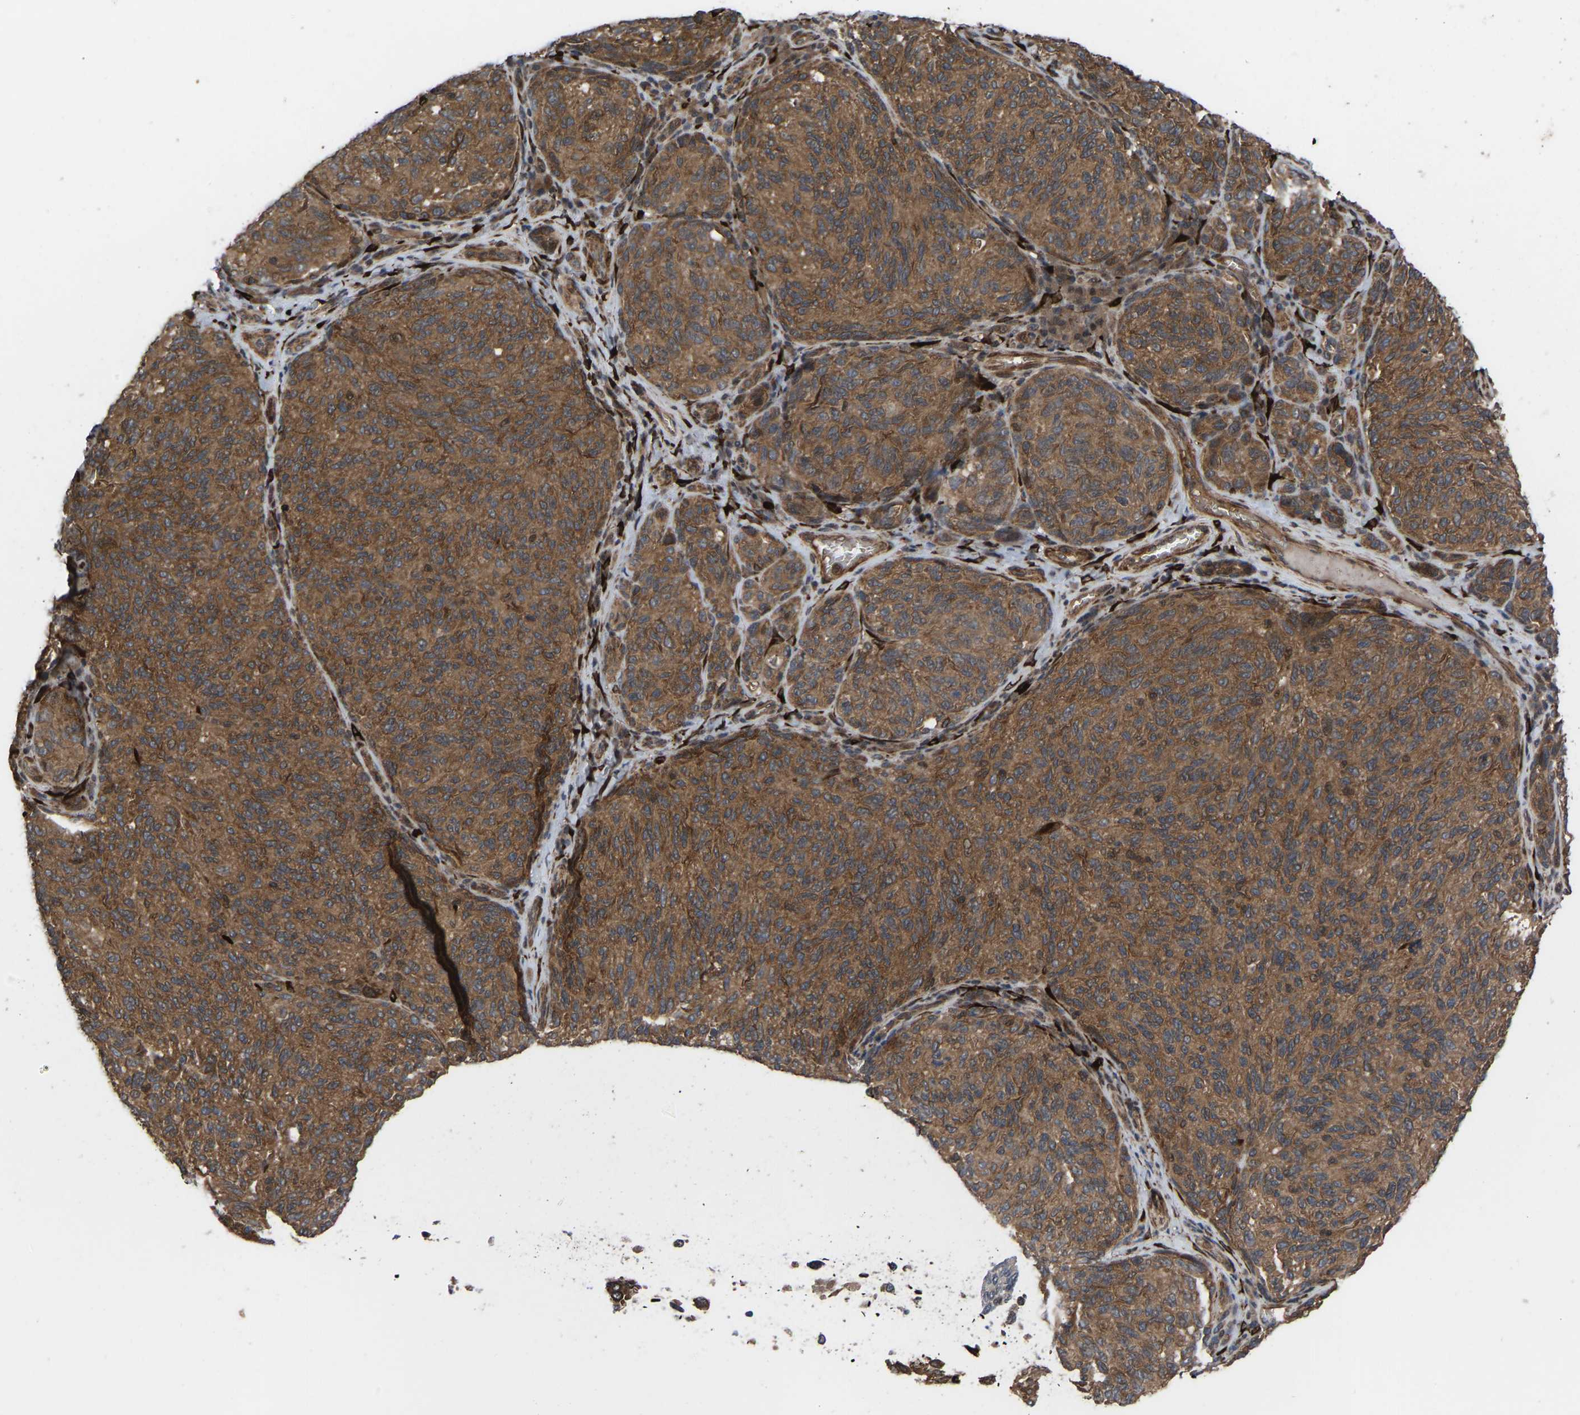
{"staining": {"intensity": "moderate", "quantity": ">75%", "location": "cytoplasmic/membranous"}, "tissue": "melanoma", "cell_type": "Tumor cells", "image_type": "cancer", "snomed": [{"axis": "morphology", "description": "Malignant melanoma, NOS"}, {"axis": "topography", "description": "Skin"}], "caption": "IHC of human melanoma displays medium levels of moderate cytoplasmic/membranous staining in approximately >75% of tumor cells.", "gene": "CYP7B1", "patient": {"sex": "female", "age": 73}}